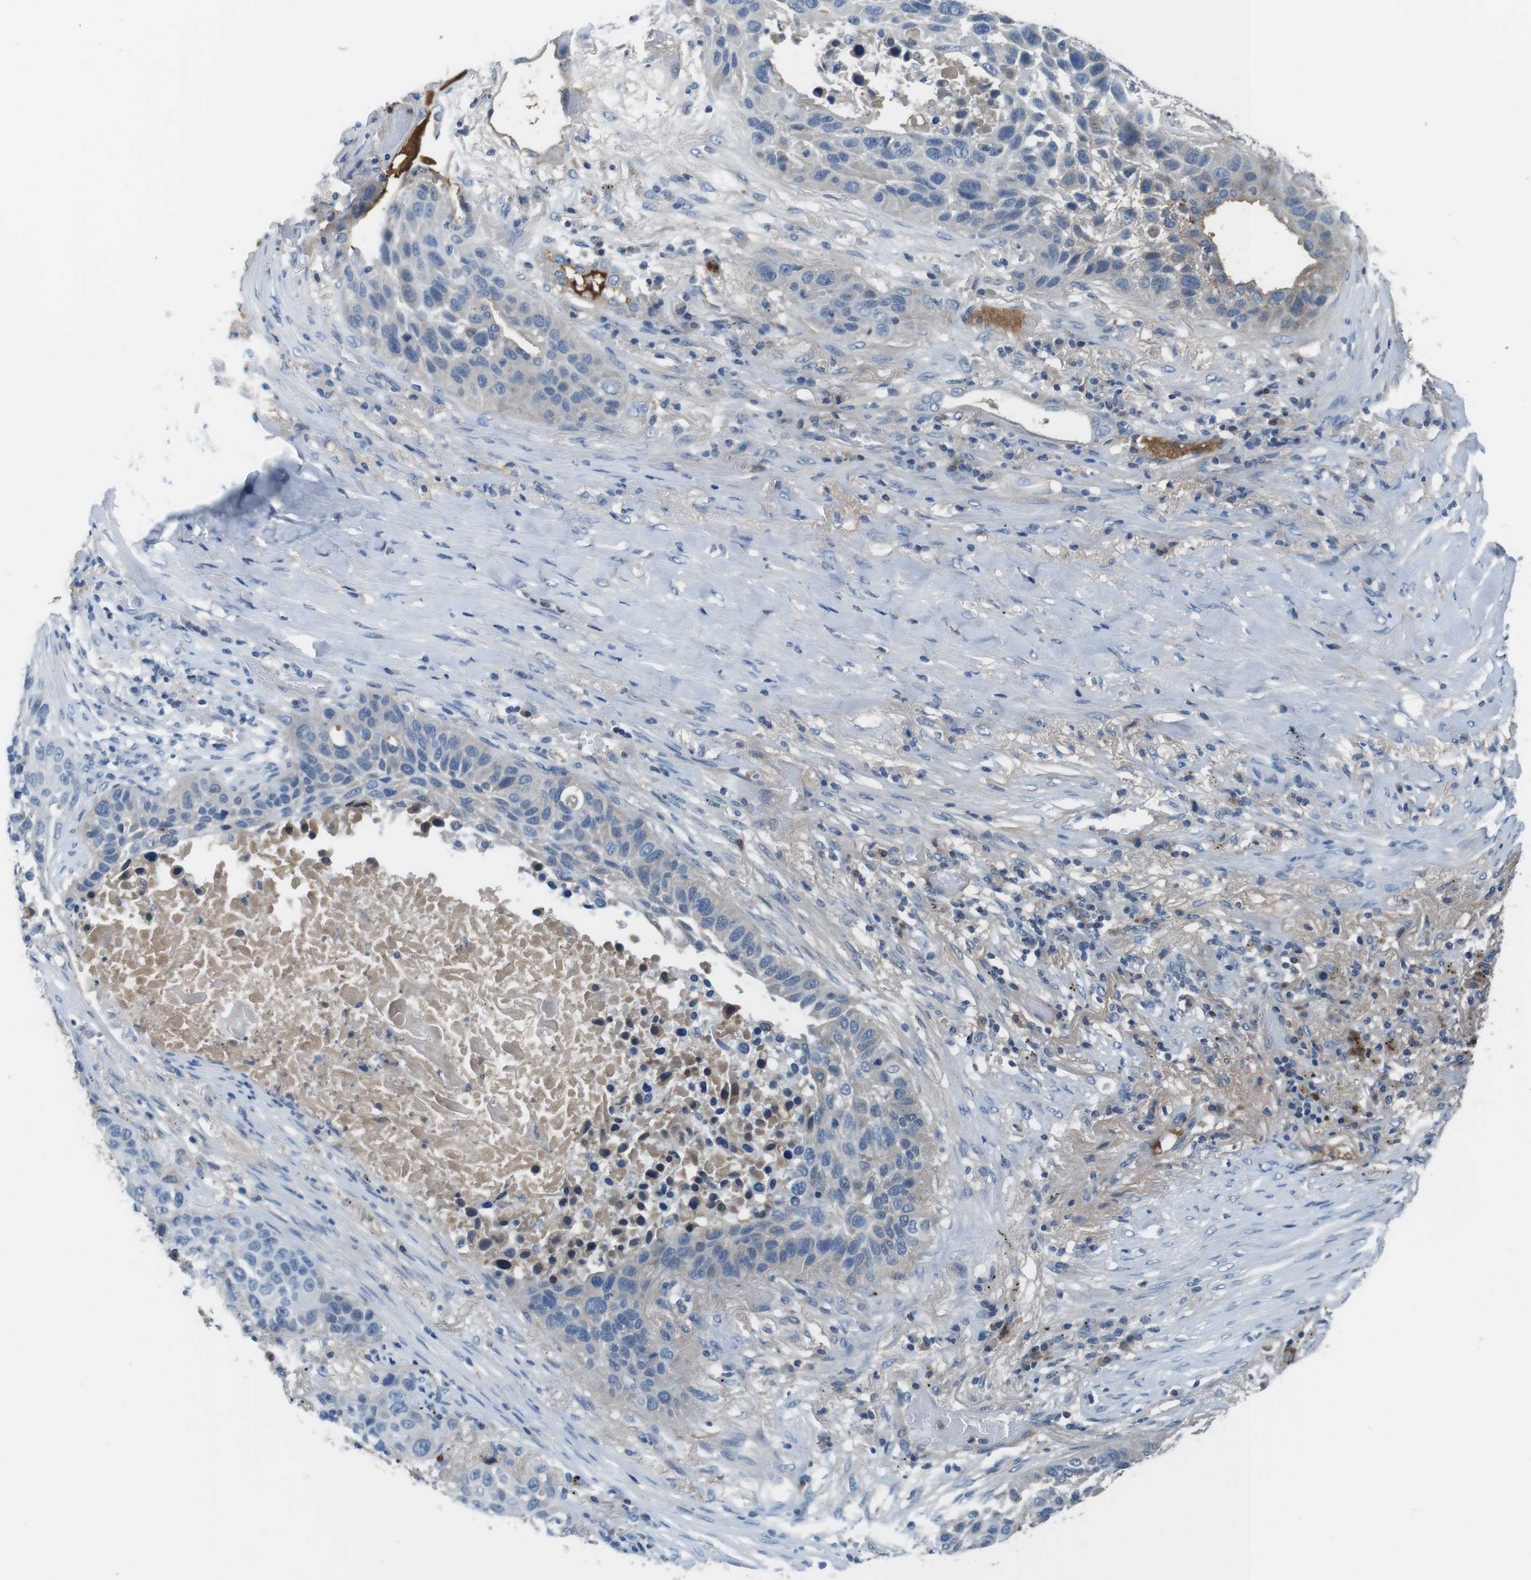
{"staining": {"intensity": "negative", "quantity": "none", "location": "none"}, "tissue": "lung cancer", "cell_type": "Tumor cells", "image_type": "cancer", "snomed": [{"axis": "morphology", "description": "Squamous cell carcinoma, NOS"}, {"axis": "topography", "description": "Lung"}], "caption": "Tumor cells show no significant positivity in lung cancer.", "gene": "TMPRSS15", "patient": {"sex": "male", "age": 57}}